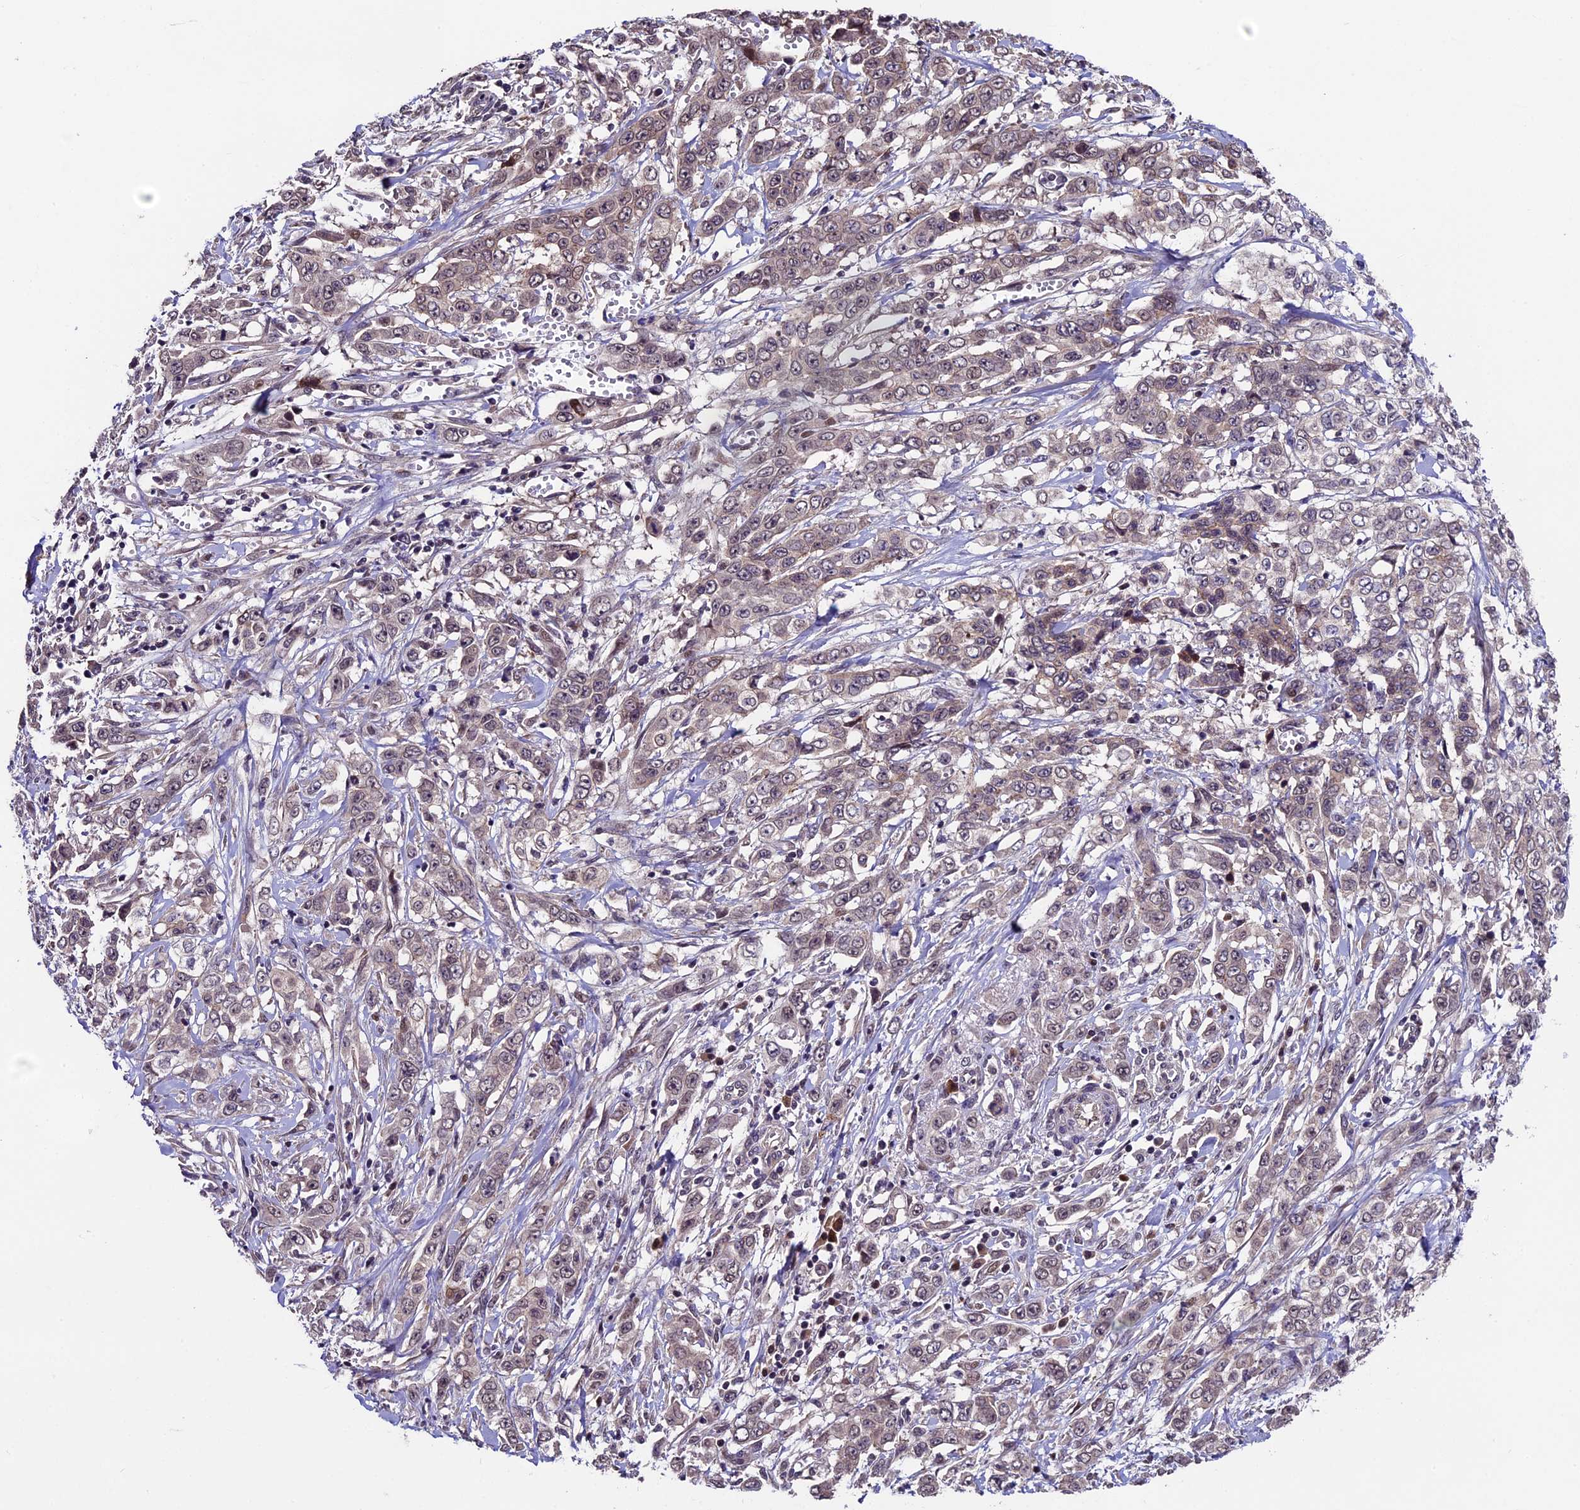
{"staining": {"intensity": "weak", "quantity": "25%-75%", "location": "cytoplasmic/membranous,nuclear"}, "tissue": "stomach cancer", "cell_type": "Tumor cells", "image_type": "cancer", "snomed": [{"axis": "morphology", "description": "Adenocarcinoma, NOS"}, {"axis": "topography", "description": "Stomach, upper"}], "caption": "Protein analysis of stomach cancer tissue displays weak cytoplasmic/membranous and nuclear expression in about 25%-75% of tumor cells.", "gene": "SIPA1L3", "patient": {"sex": "male", "age": 62}}